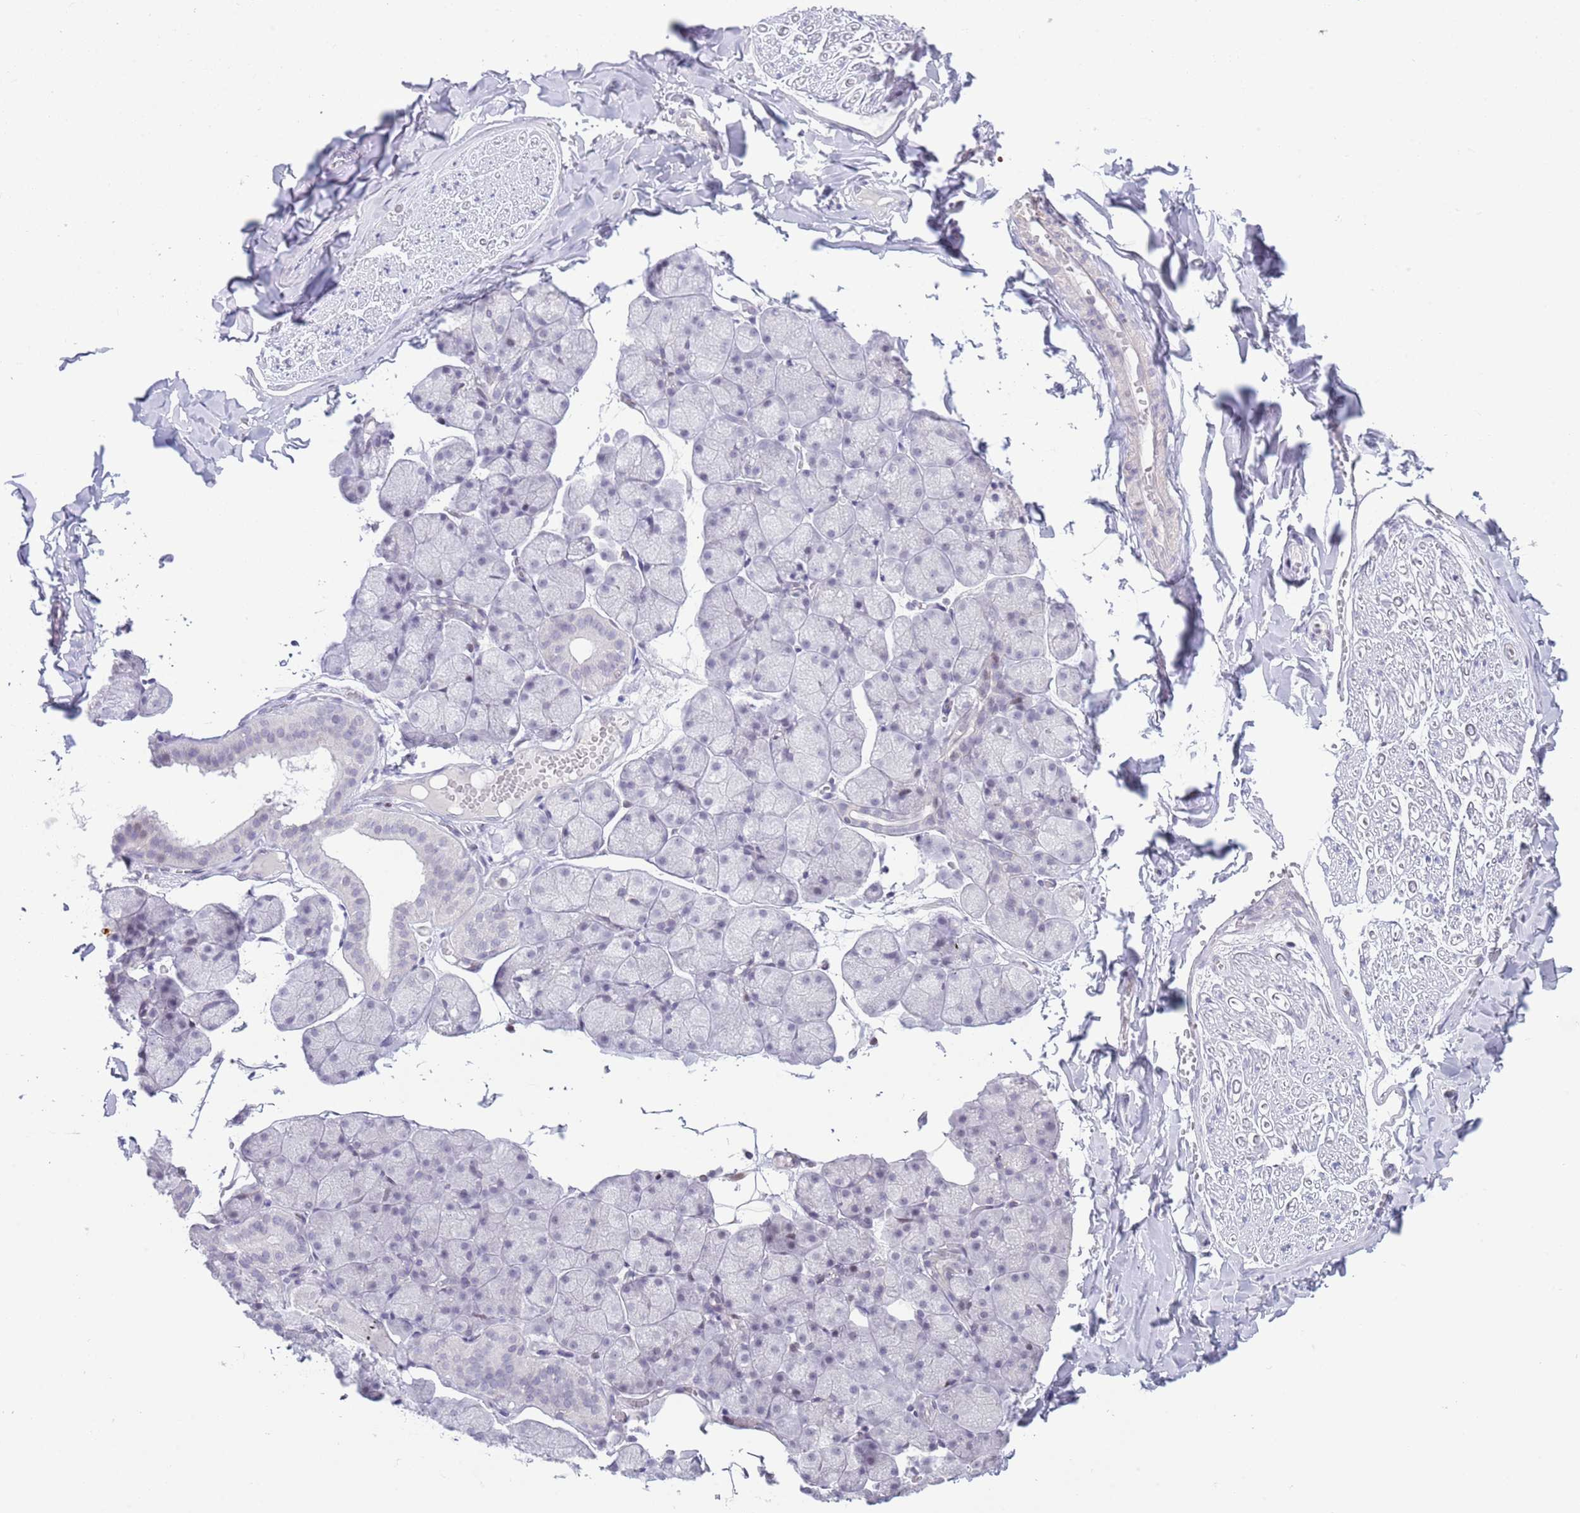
{"staining": {"intensity": "negative", "quantity": "none", "location": "none"}, "tissue": "adipose tissue", "cell_type": "Adipocytes", "image_type": "normal", "snomed": [{"axis": "morphology", "description": "Normal tissue, NOS"}, {"axis": "topography", "description": "Salivary gland"}, {"axis": "topography", "description": "Peripheral nerve tissue"}], "caption": "High power microscopy photomicrograph of an immunohistochemistry (IHC) micrograph of benign adipose tissue, revealing no significant positivity in adipocytes.", "gene": "MFSD10", "patient": {"sex": "male", "age": 38}}